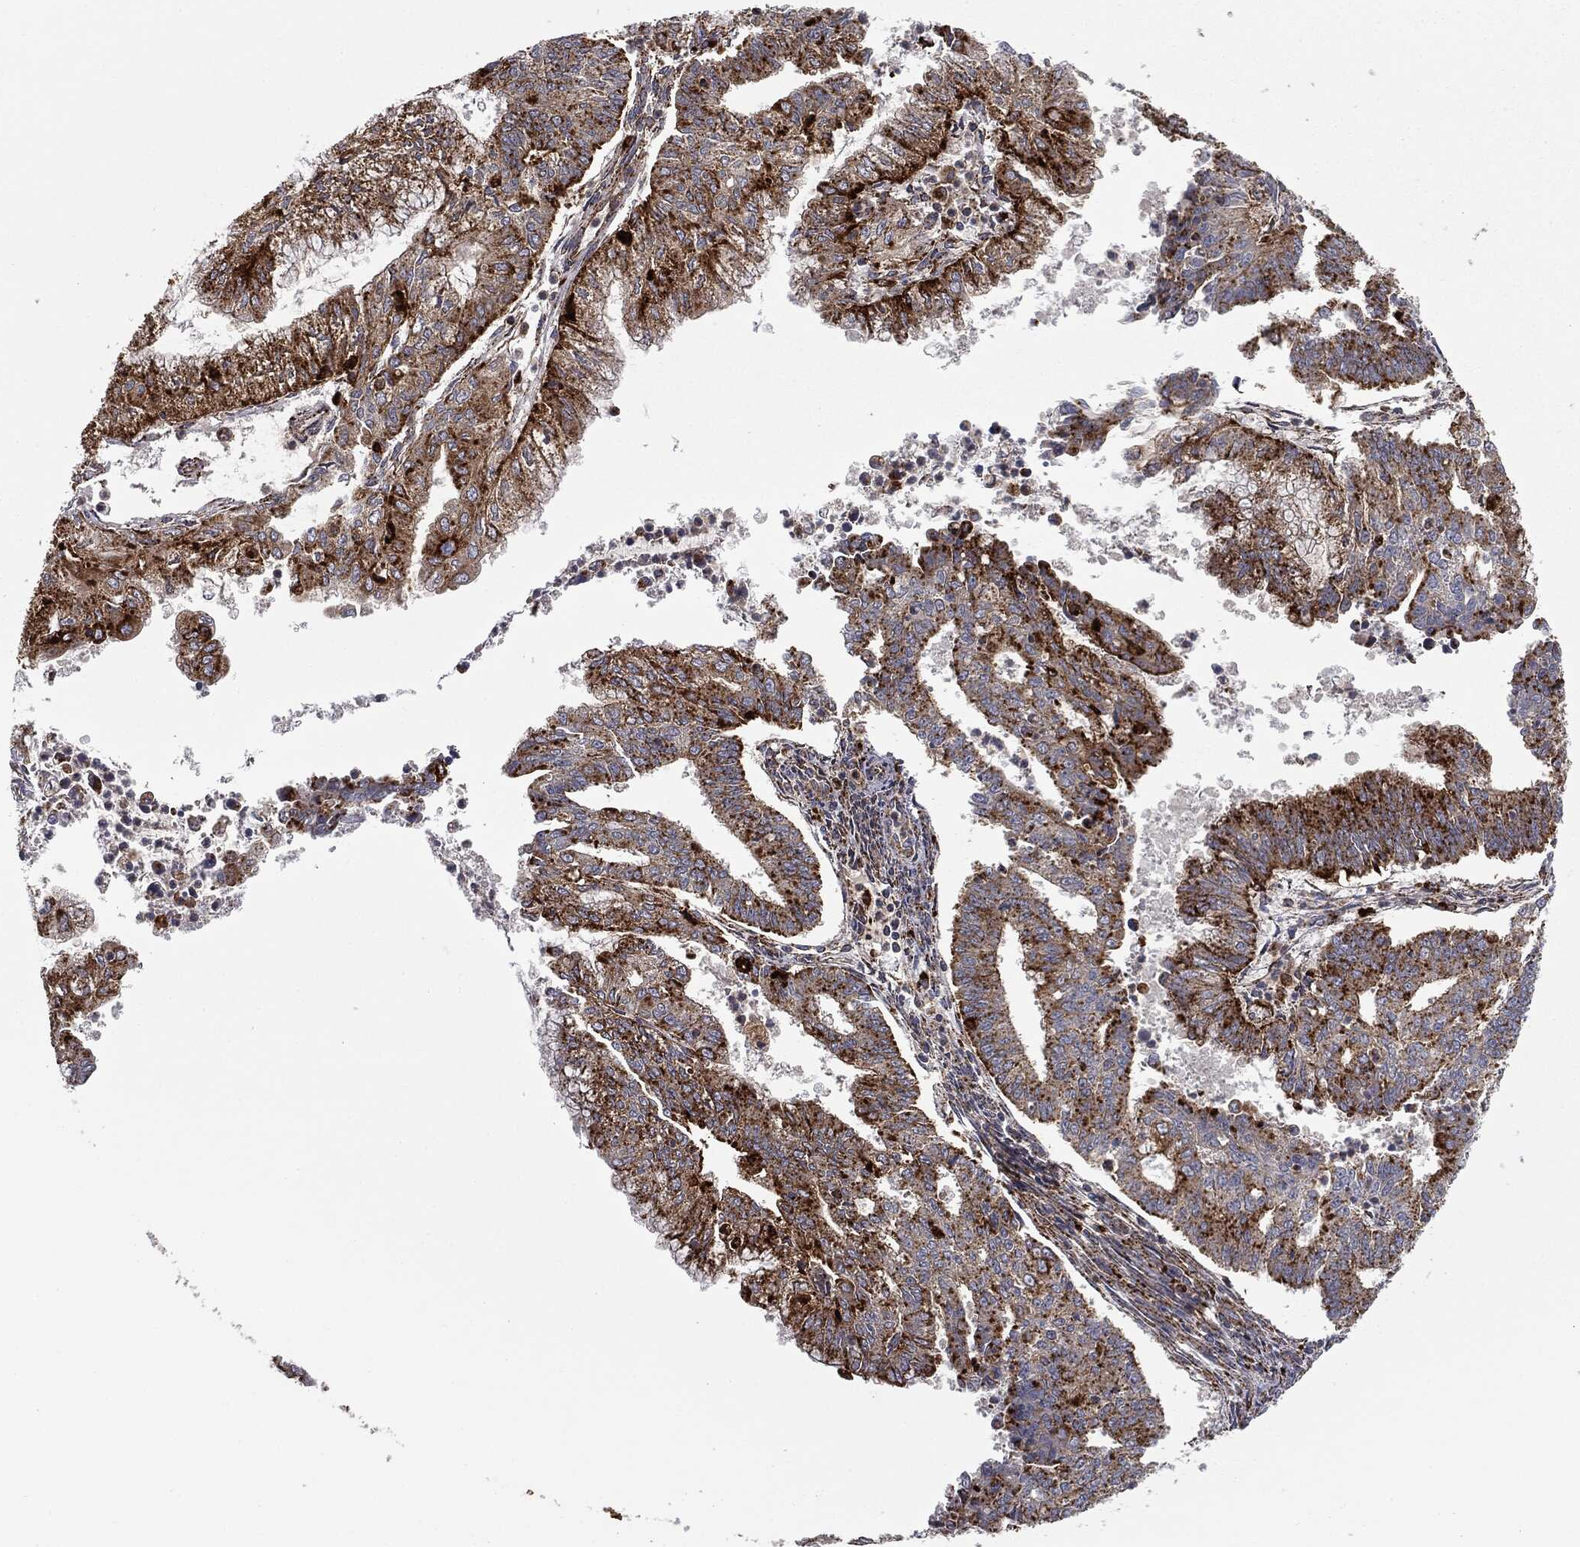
{"staining": {"intensity": "strong", "quantity": "25%-75%", "location": "cytoplasmic/membranous"}, "tissue": "endometrial cancer", "cell_type": "Tumor cells", "image_type": "cancer", "snomed": [{"axis": "morphology", "description": "Adenocarcinoma, NOS"}, {"axis": "topography", "description": "Endometrium"}], "caption": "A micrograph of human endometrial cancer stained for a protein demonstrates strong cytoplasmic/membranous brown staining in tumor cells.", "gene": "CTSA", "patient": {"sex": "female", "age": 61}}